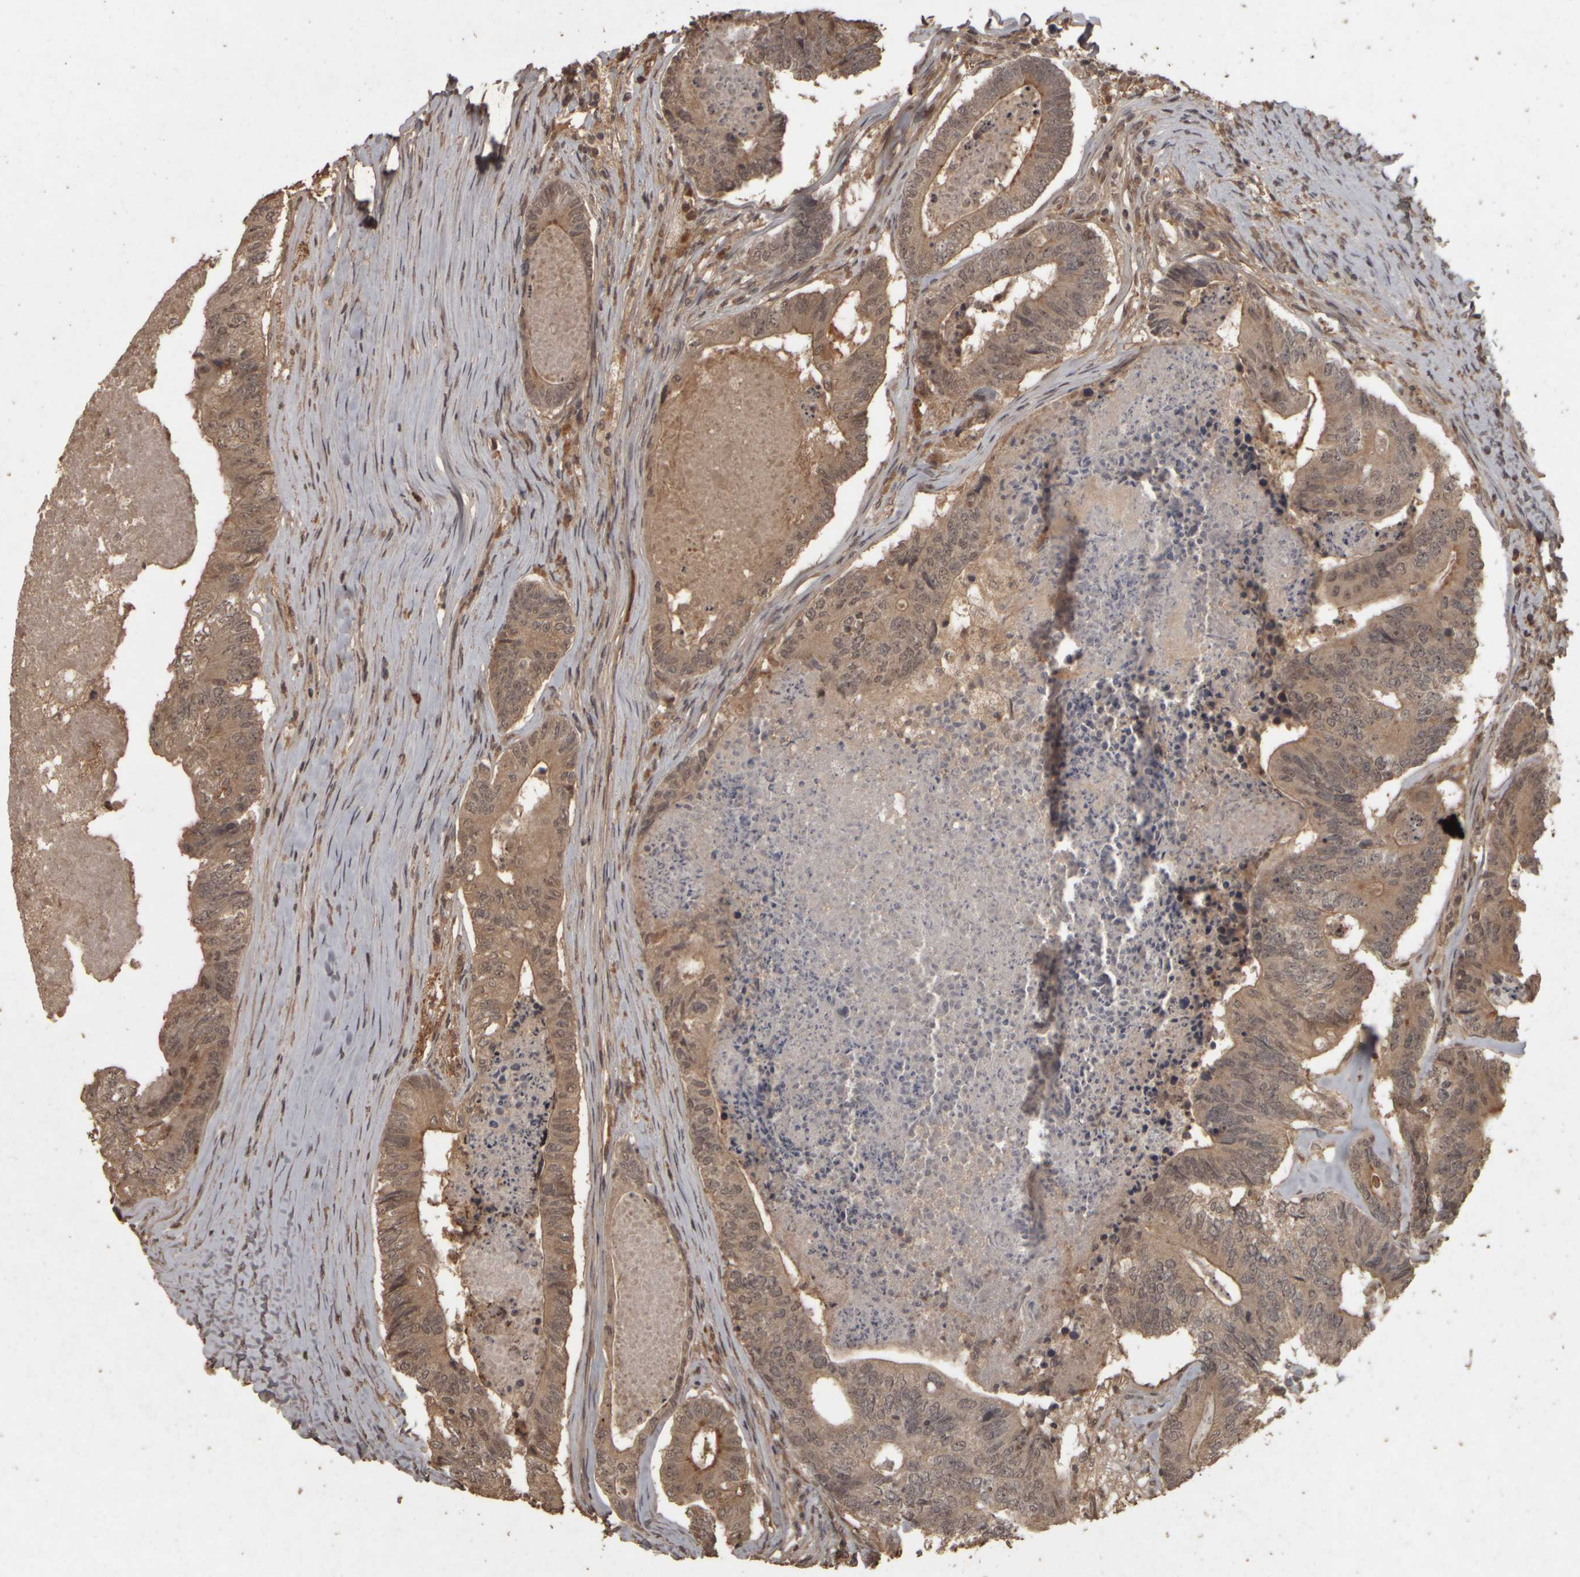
{"staining": {"intensity": "moderate", "quantity": ">75%", "location": "cytoplasmic/membranous"}, "tissue": "colorectal cancer", "cell_type": "Tumor cells", "image_type": "cancer", "snomed": [{"axis": "morphology", "description": "Adenocarcinoma, NOS"}, {"axis": "topography", "description": "Colon"}], "caption": "An immunohistochemistry photomicrograph of tumor tissue is shown. Protein staining in brown highlights moderate cytoplasmic/membranous positivity in adenocarcinoma (colorectal) within tumor cells.", "gene": "ACO1", "patient": {"sex": "female", "age": 67}}